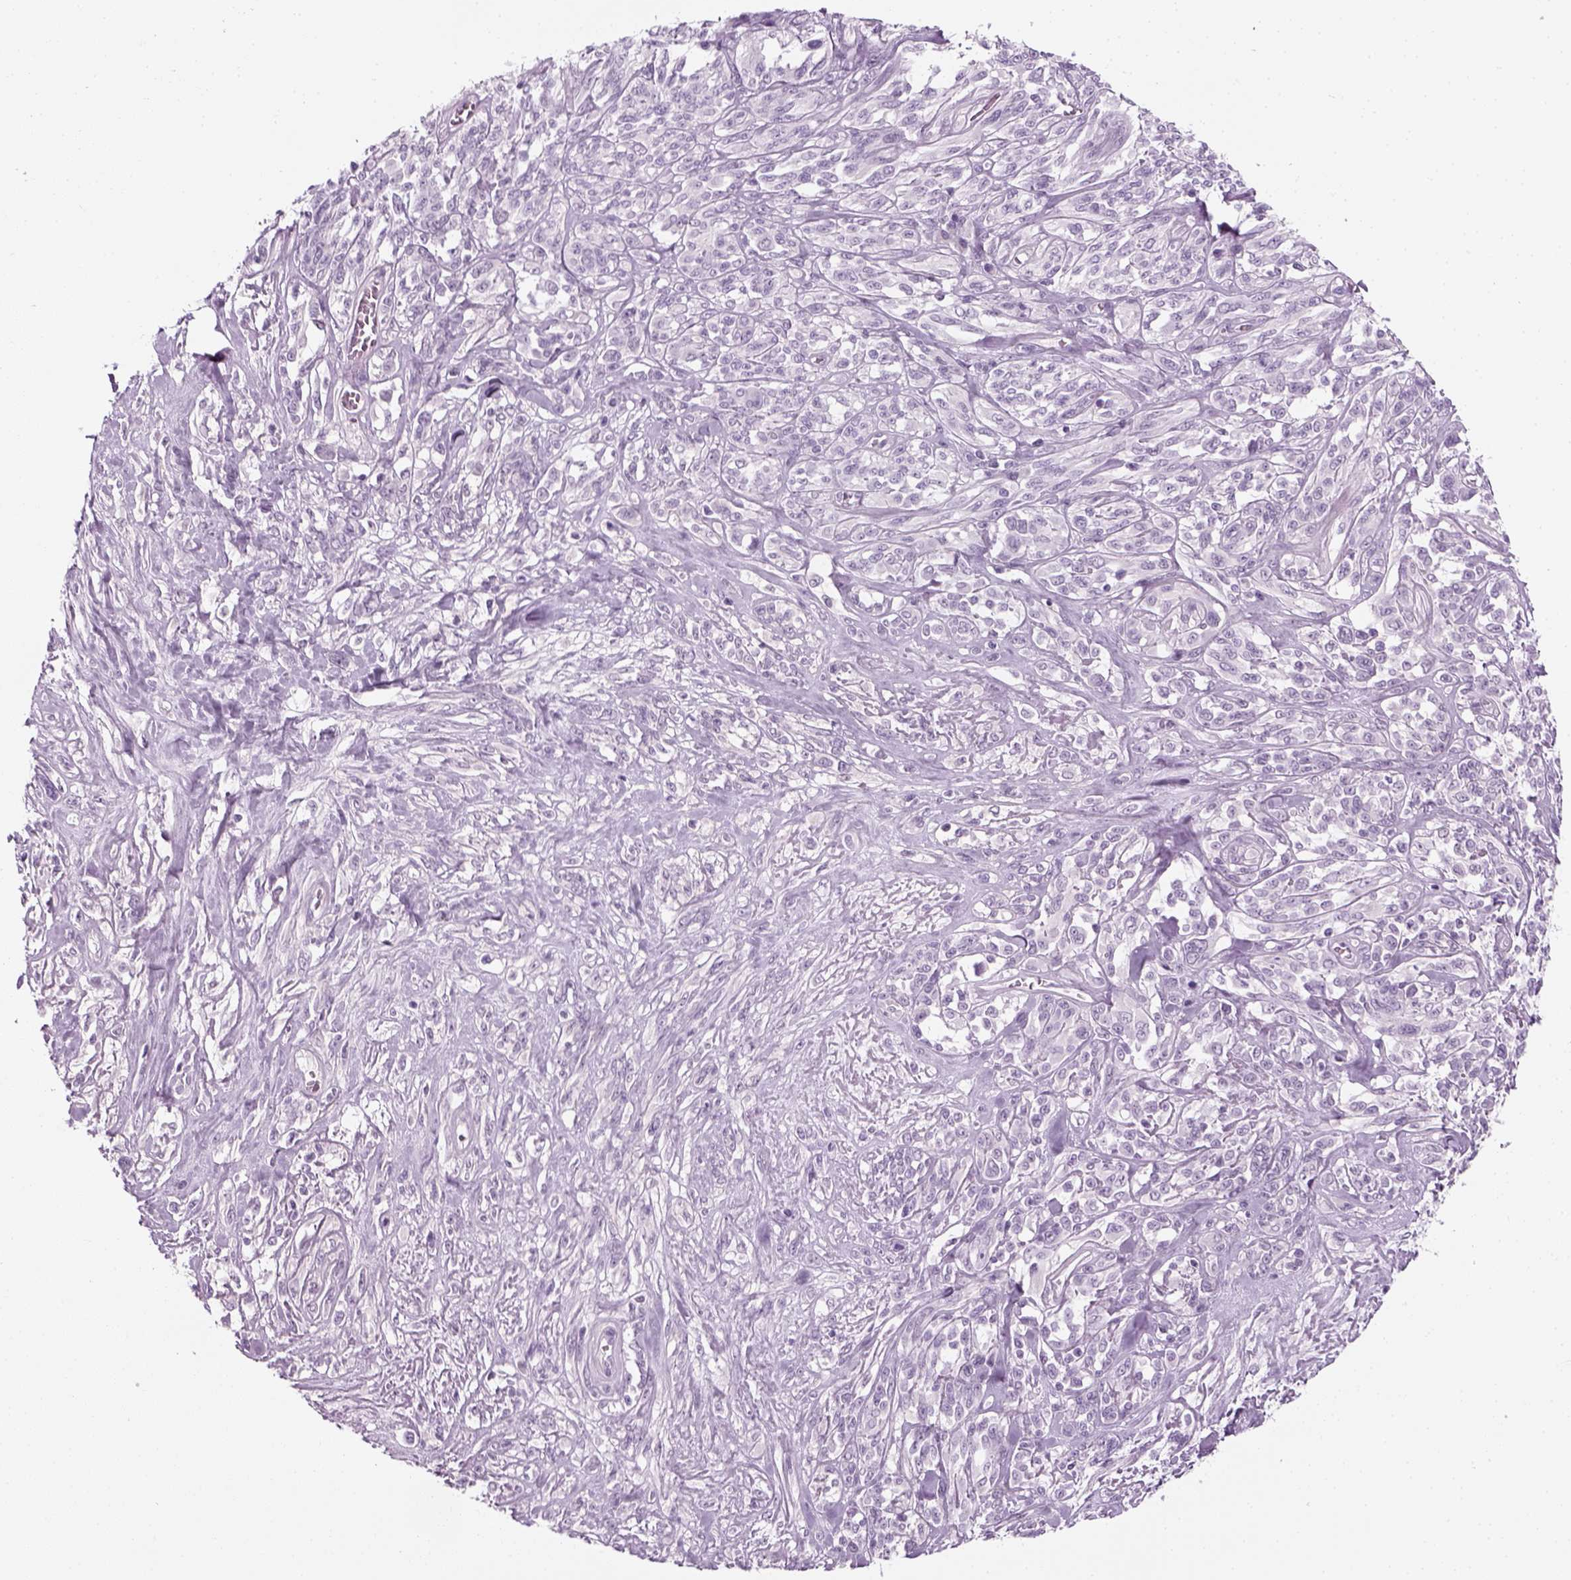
{"staining": {"intensity": "negative", "quantity": "none", "location": "none"}, "tissue": "melanoma", "cell_type": "Tumor cells", "image_type": "cancer", "snomed": [{"axis": "morphology", "description": "Malignant melanoma, NOS"}, {"axis": "topography", "description": "Skin"}], "caption": "DAB (3,3'-diaminobenzidine) immunohistochemical staining of malignant melanoma exhibits no significant expression in tumor cells.", "gene": "KRT75", "patient": {"sex": "female", "age": 91}}